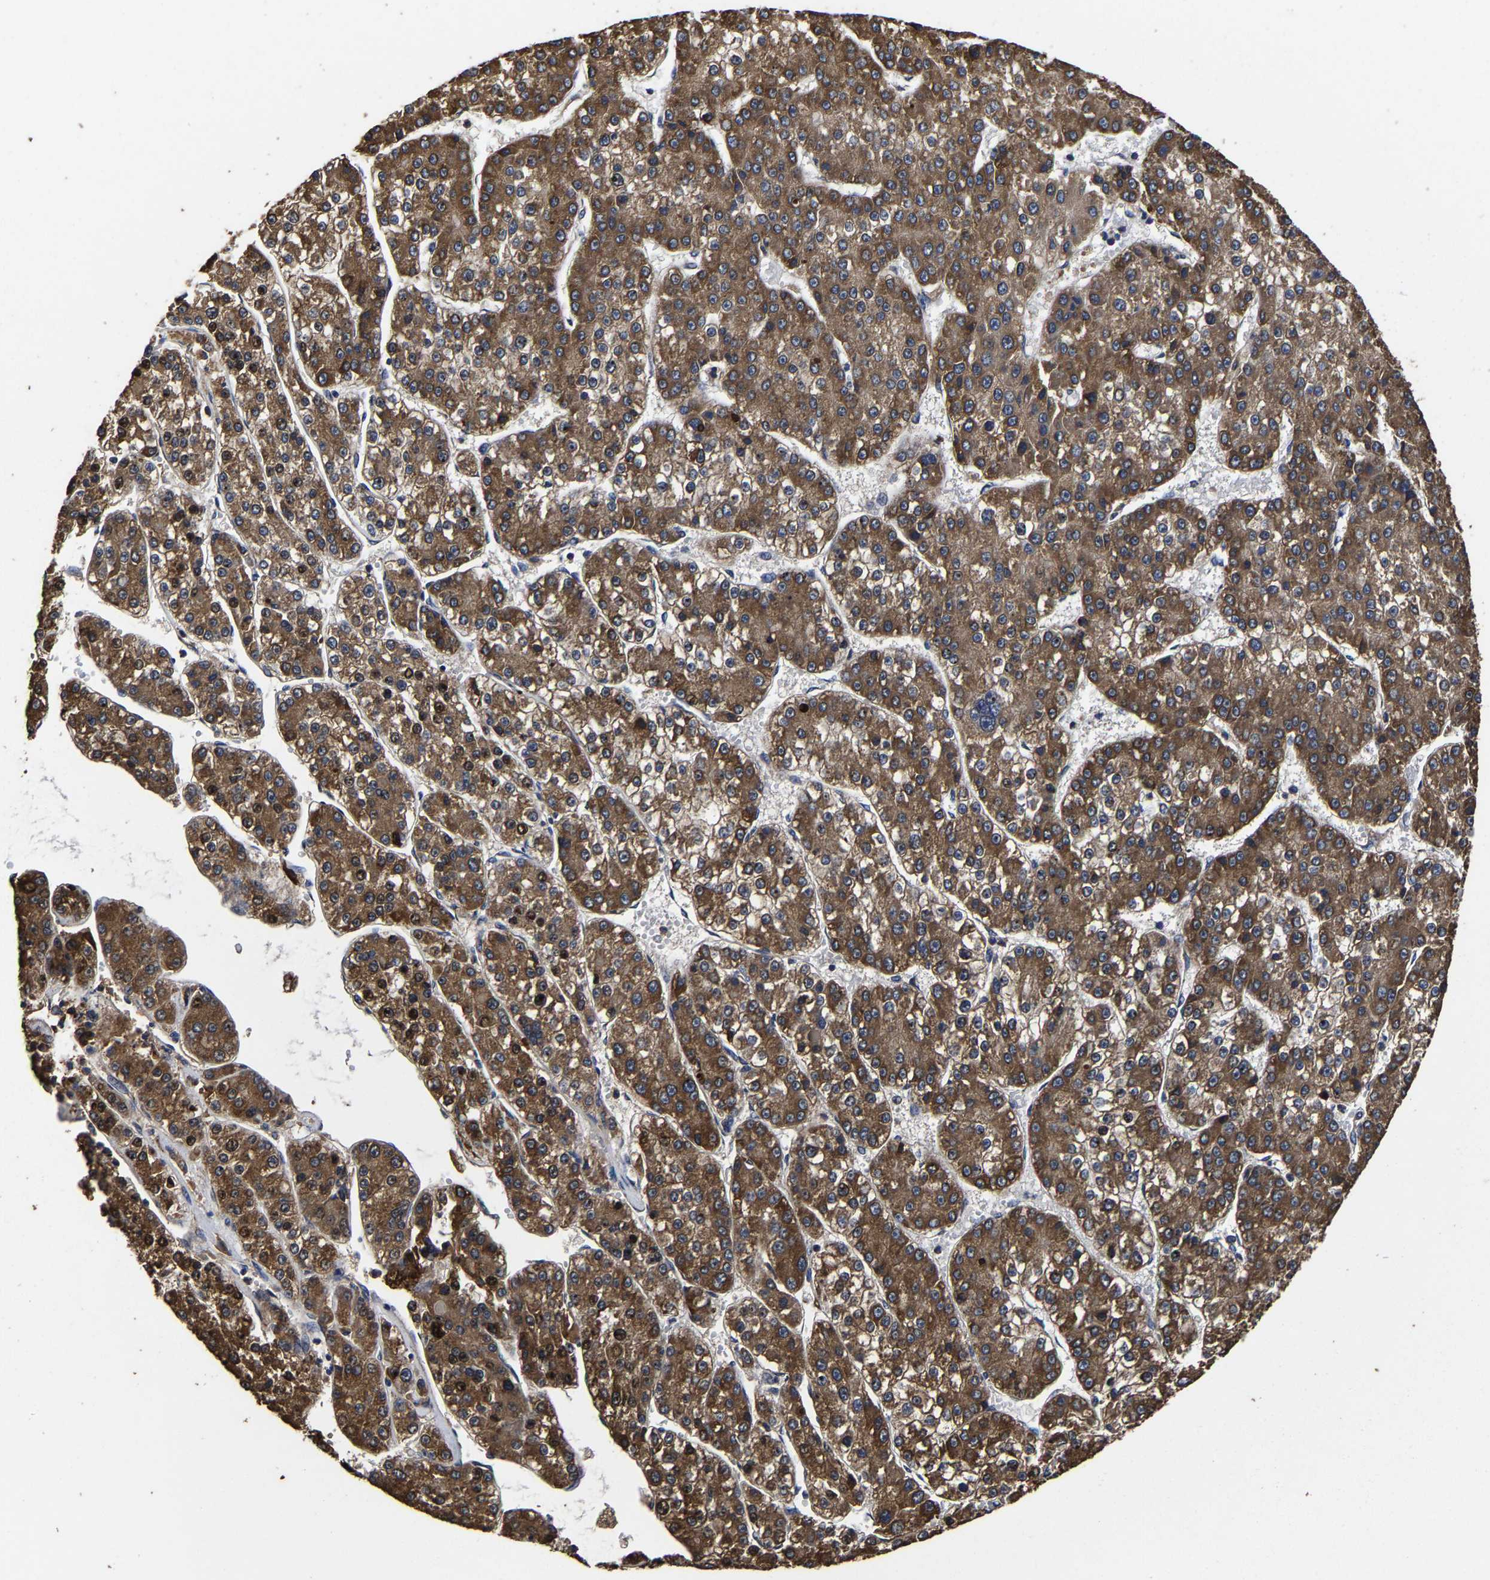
{"staining": {"intensity": "strong", "quantity": ">75%", "location": "cytoplasmic/membranous"}, "tissue": "liver cancer", "cell_type": "Tumor cells", "image_type": "cancer", "snomed": [{"axis": "morphology", "description": "Carcinoma, Hepatocellular, NOS"}, {"axis": "topography", "description": "Liver"}], "caption": "Protein staining demonstrates strong cytoplasmic/membranous expression in about >75% of tumor cells in hepatocellular carcinoma (liver).", "gene": "ITCH", "patient": {"sex": "female", "age": 73}}